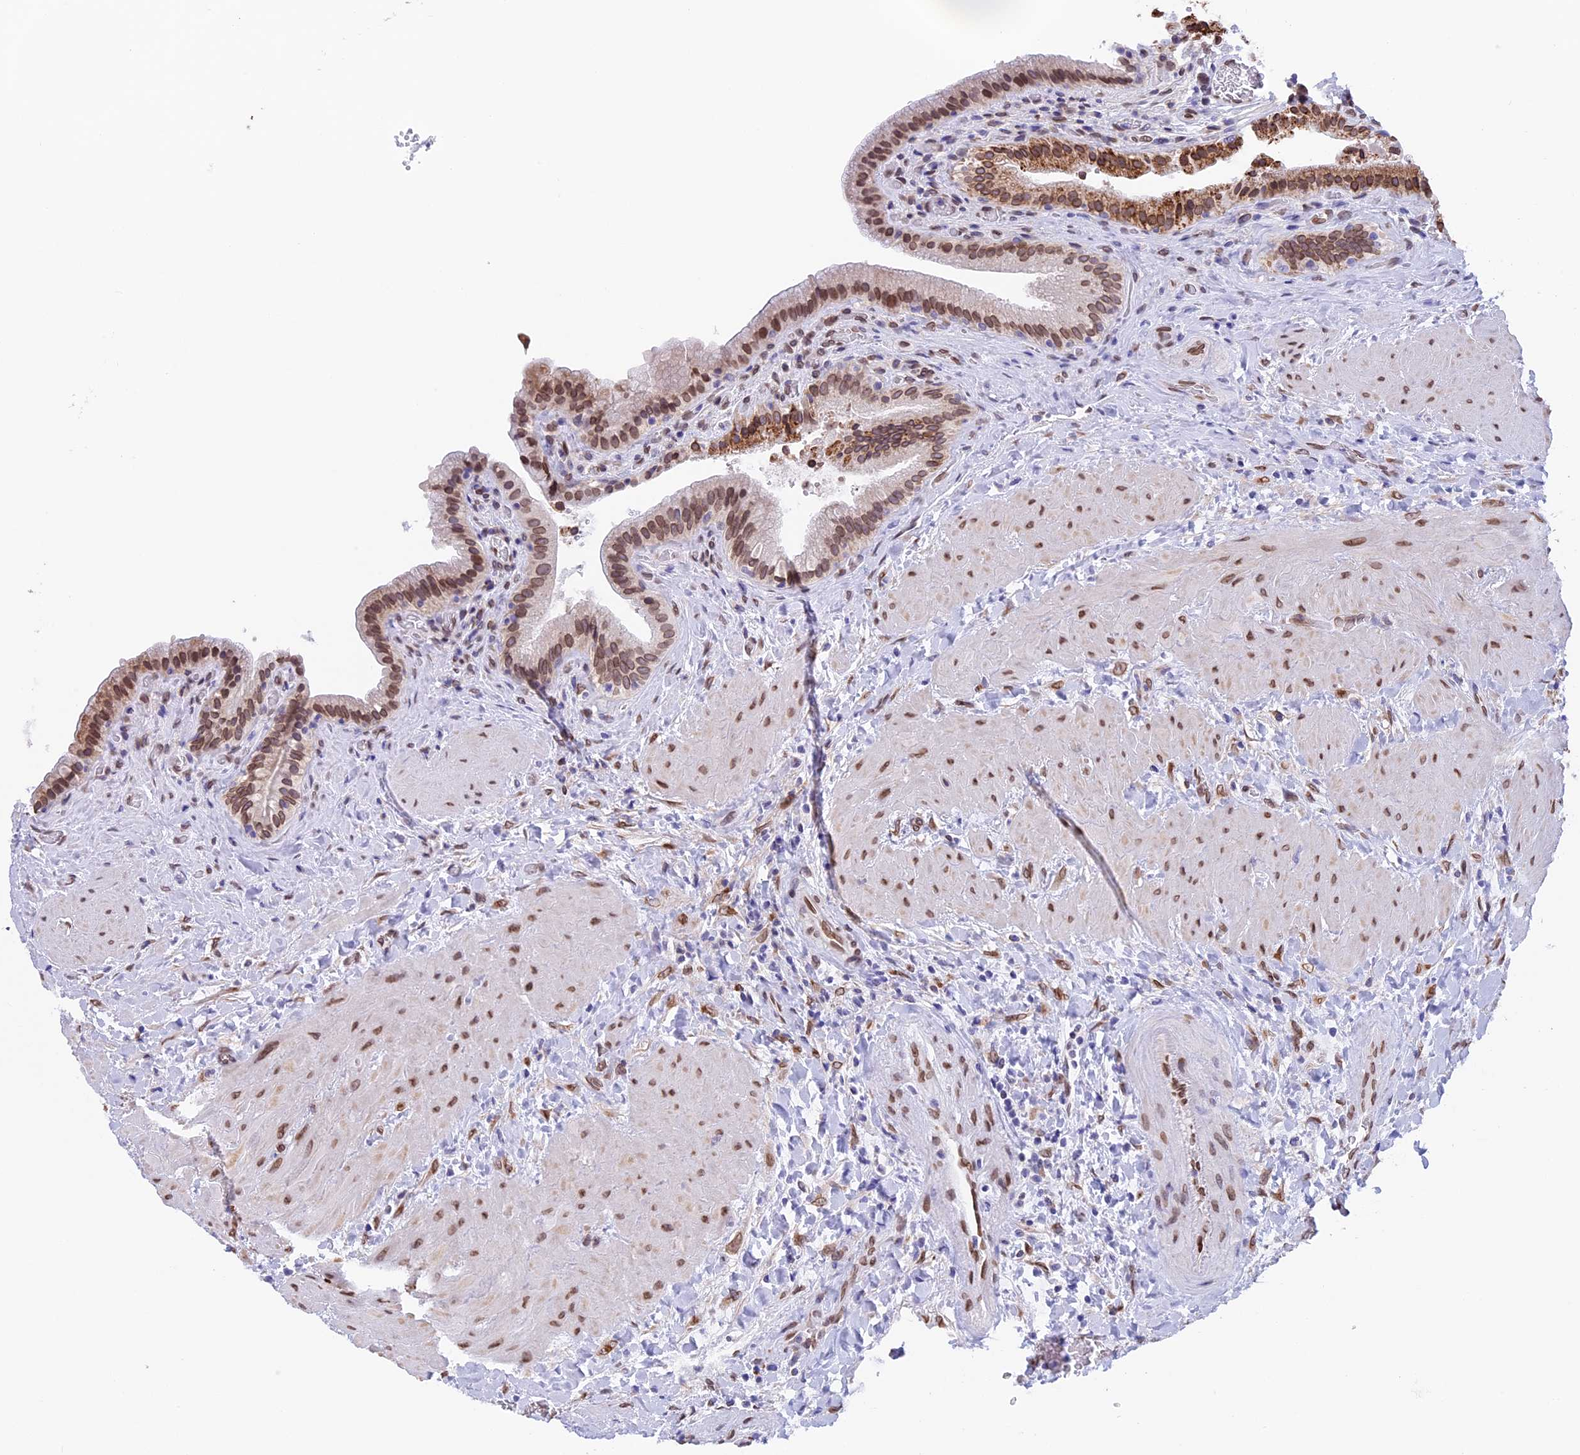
{"staining": {"intensity": "moderate", "quantity": ">75%", "location": "cytoplasmic/membranous,nuclear"}, "tissue": "gallbladder", "cell_type": "Glandular cells", "image_type": "normal", "snomed": [{"axis": "morphology", "description": "Normal tissue, NOS"}, {"axis": "topography", "description": "Gallbladder"}], "caption": "Immunohistochemistry (IHC) micrograph of benign gallbladder stained for a protein (brown), which reveals medium levels of moderate cytoplasmic/membranous,nuclear expression in approximately >75% of glandular cells.", "gene": "TMPRSS7", "patient": {"sex": "male", "age": 24}}